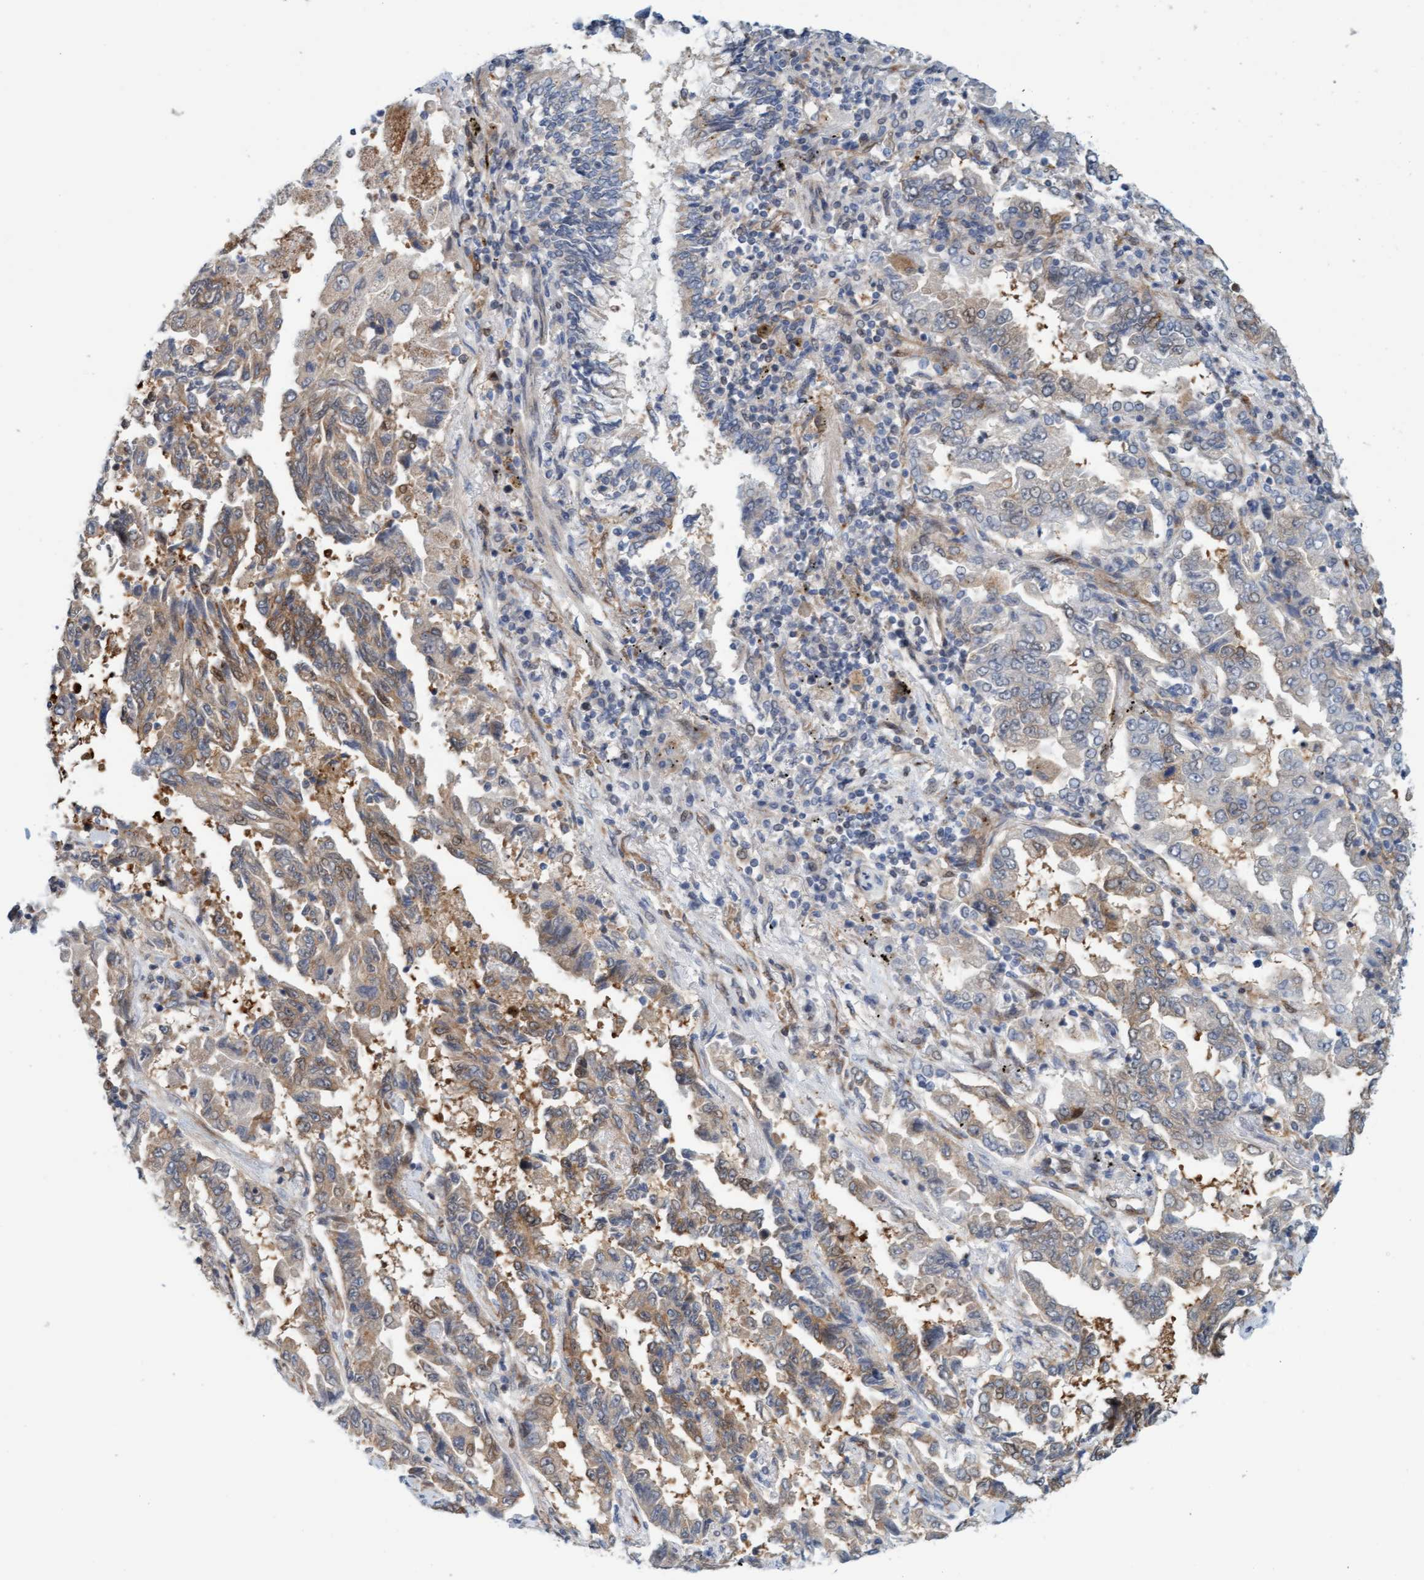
{"staining": {"intensity": "moderate", "quantity": ">75%", "location": "cytoplasmic/membranous"}, "tissue": "lung cancer", "cell_type": "Tumor cells", "image_type": "cancer", "snomed": [{"axis": "morphology", "description": "Adenocarcinoma, NOS"}, {"axis": "topography", "description": "Lung"}], "caption": "Adenocarcinoma (lung) tissue reveals moderate cytoplasmic/membranous staining in approximately >75% of tumor cells, visualized by immunohistochemistry.", "gene": "EIF4EBP1", "patient": {"sex": "female", "age": 51}}